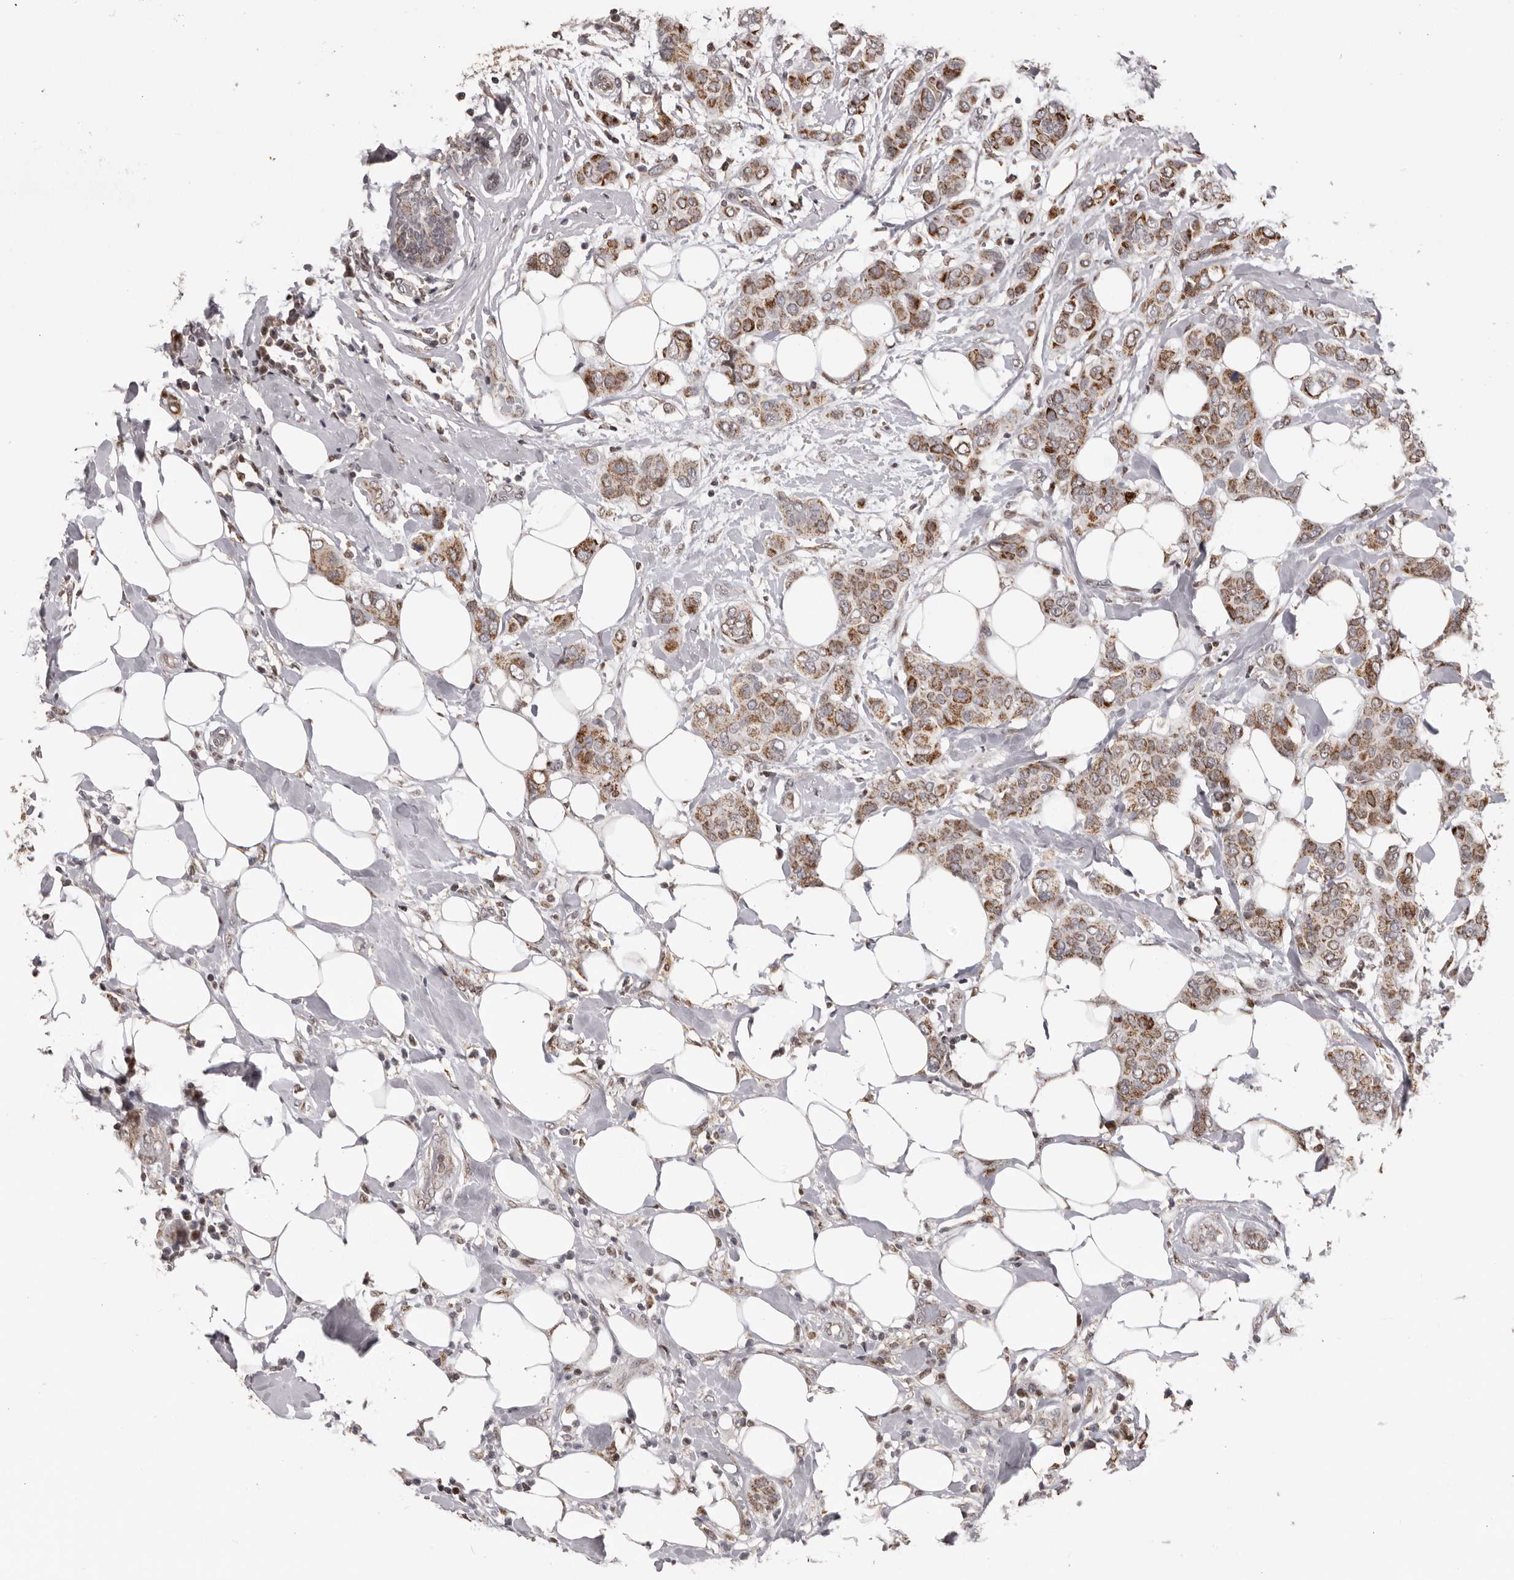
{"staining": {"intensity": "moderate", "quantity": ">75%", "location": "cytoplasmic/membranous"}, "tissue": "breast cancer", "cell_type": "Tumor cells", "image_type": "cancer", "snomed": [{"axis": "morphology", "description": "Lobular carcinoma"}, {"axis": "topography", "description": "Breast"}], "caption": "The immunohistochemical stain highlights moderate cytoplasmic/membranous positivity in tumor cells of breast cancer (lobular carcinoma) tissue. (DAB IHC with brightfield microscopy, high magnification).", "gene": "C17orf99", "patient": {"sex": "female", "age": 51}}